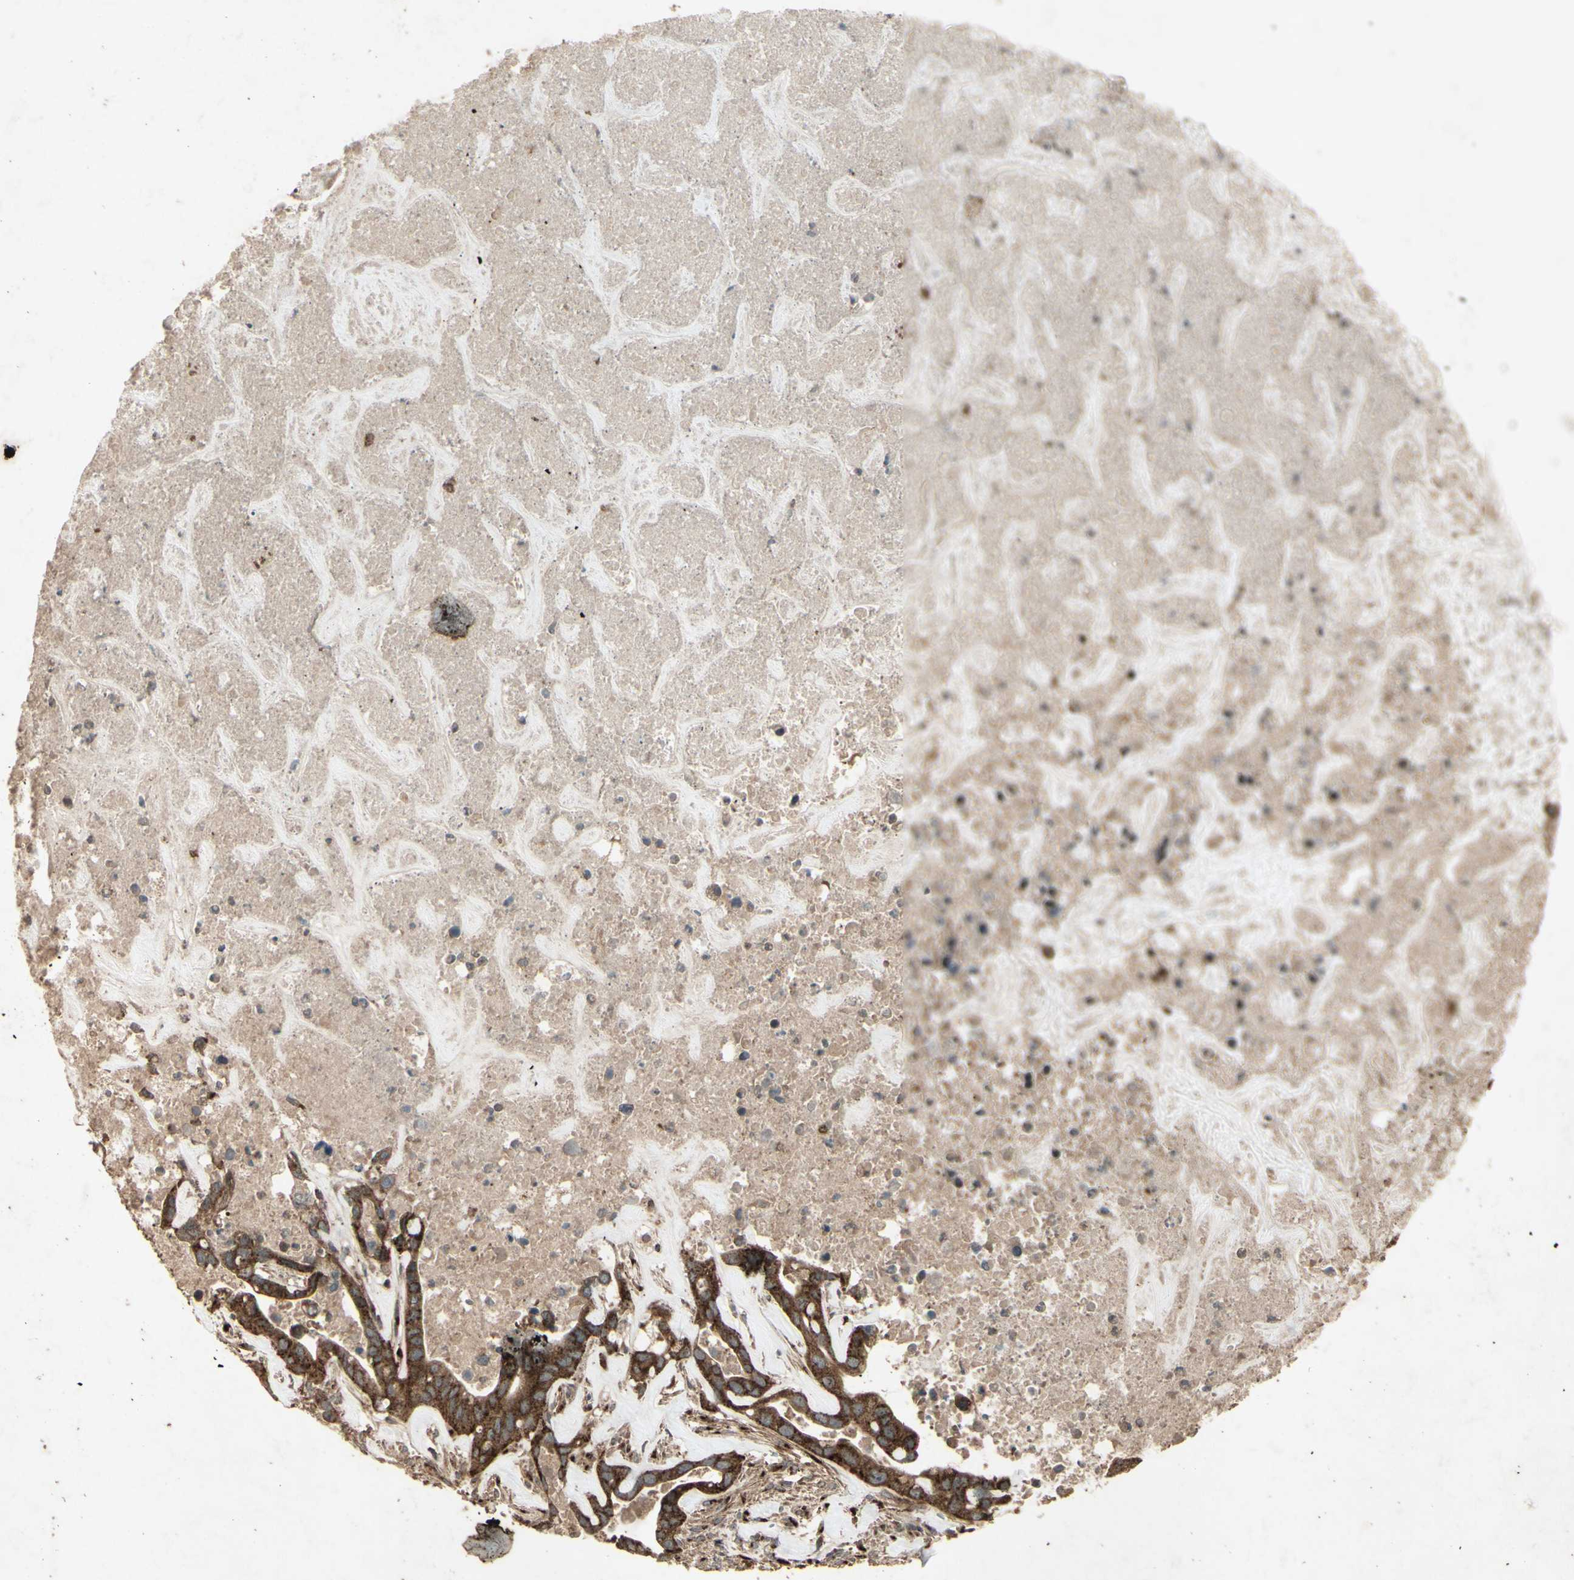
{"staining": {"intensity": "strong", "quantity": ">75%", "location": "cytoplasmic/membranous"}, "tissue": "liver cancer", "cell_type": "Tumor cells", "image_type": "cancer", "snomed": [{"axis": "morphology", "description": "Cholangiocarcinoma"}, {"axis": "topography", "description": "Liver"}], "caption": "DAB (3,3'-diaminobenzidine) immunohistochemical staining of human liver cancer (cholangiocarcinoma) displays strong cytoplasmic/membranous protein expression in about >75% of tumor cells.", "gene": "AP1G1", "patient": {"sex": "female", "age": 65}}